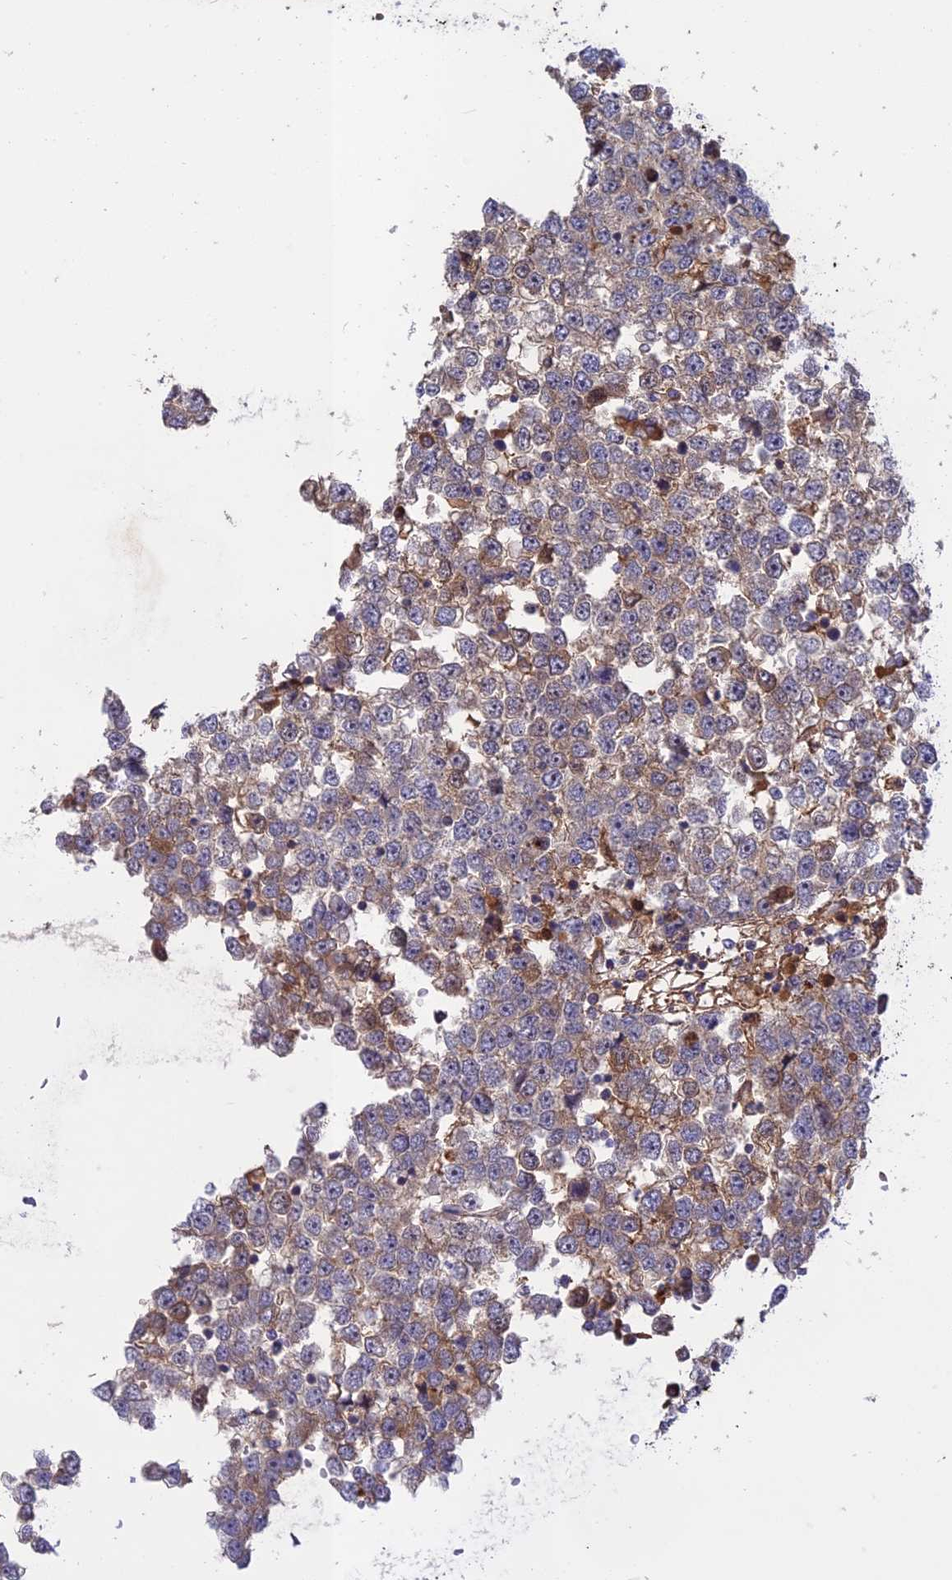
{"staining": {"intensity": "weak", "quantity": "25%-75%", "location": "cytoplasmic/membranous"}, "tissue": "testis cancer", "cell_type": "Tumor cells", "image_type": "cancer", "snomed": [{"axis": "morphology", "description": "Seminoma, NOS"}, {"axis": "topography", "description": "Testis"}], "caption": "Protein expression analysis of human testis cancer reveals weak cytoplasmic/membranous expression in approximately 25%-75% of tumor cells.", "gene": "ADO", "patient": {"sex": "male", "age": 65}}